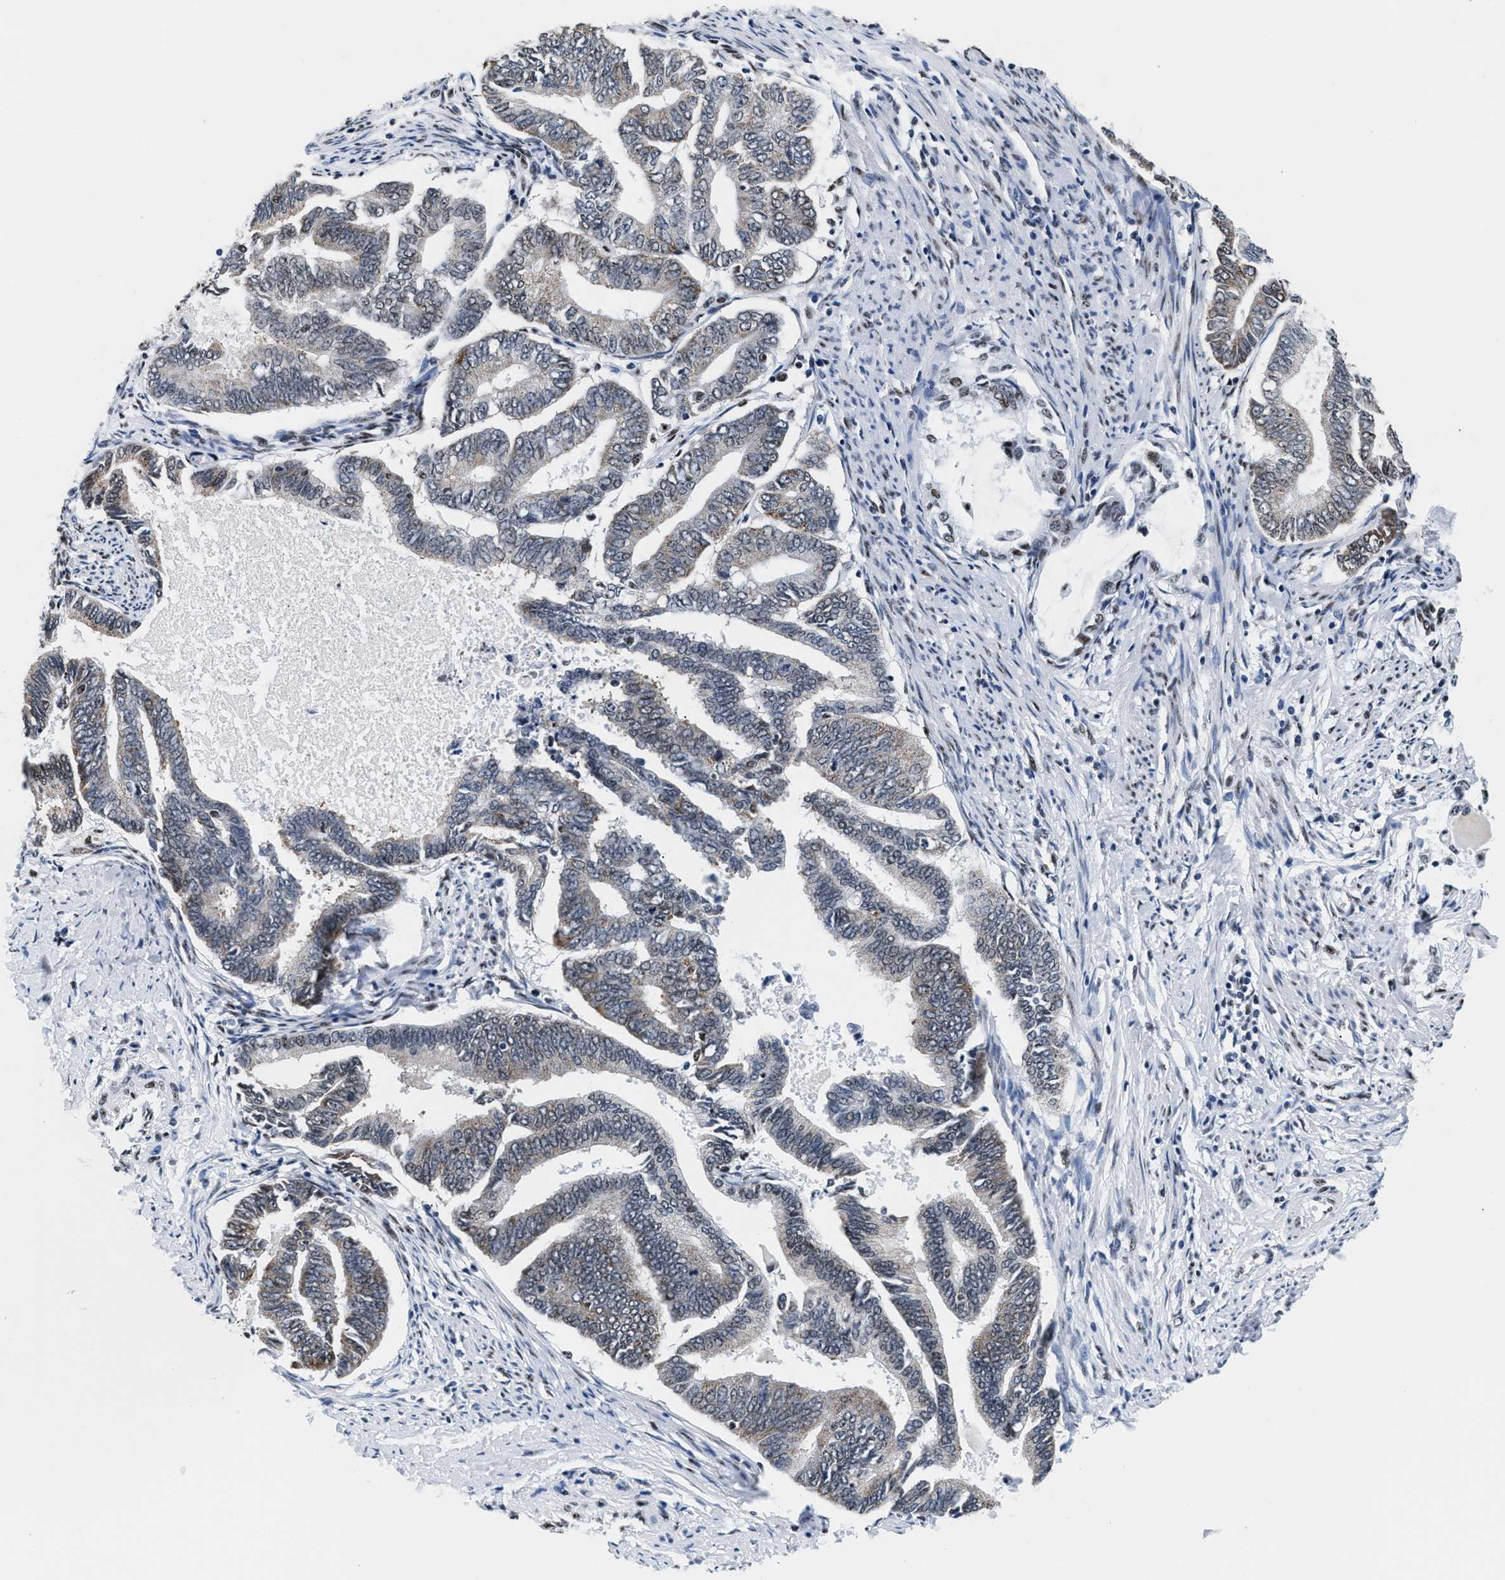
{"staining": {"intensity": "moderate", "quantity": "<25%", "location": "cytoplasmic/membranous,nuclear"}, "tissue": "endometrial cancer", "cell_type": "Tumor cells", "image_type": "cancer", "snomed": [{"axis": "morphology", "description": "Adenocarcinoma, NOS"}, {"axis": "topography", "description": "Endometrium"}], "caption": "A histopathology image showing moderate cytoplasmic/membranous and nuclear staining in approximately <25% of tumor cells in endometrial adenocarcinoma, as visualized by brown immunohistochemical staining.", "gene": "RAD50", "patient": {"sex": "female", "age": 86}}